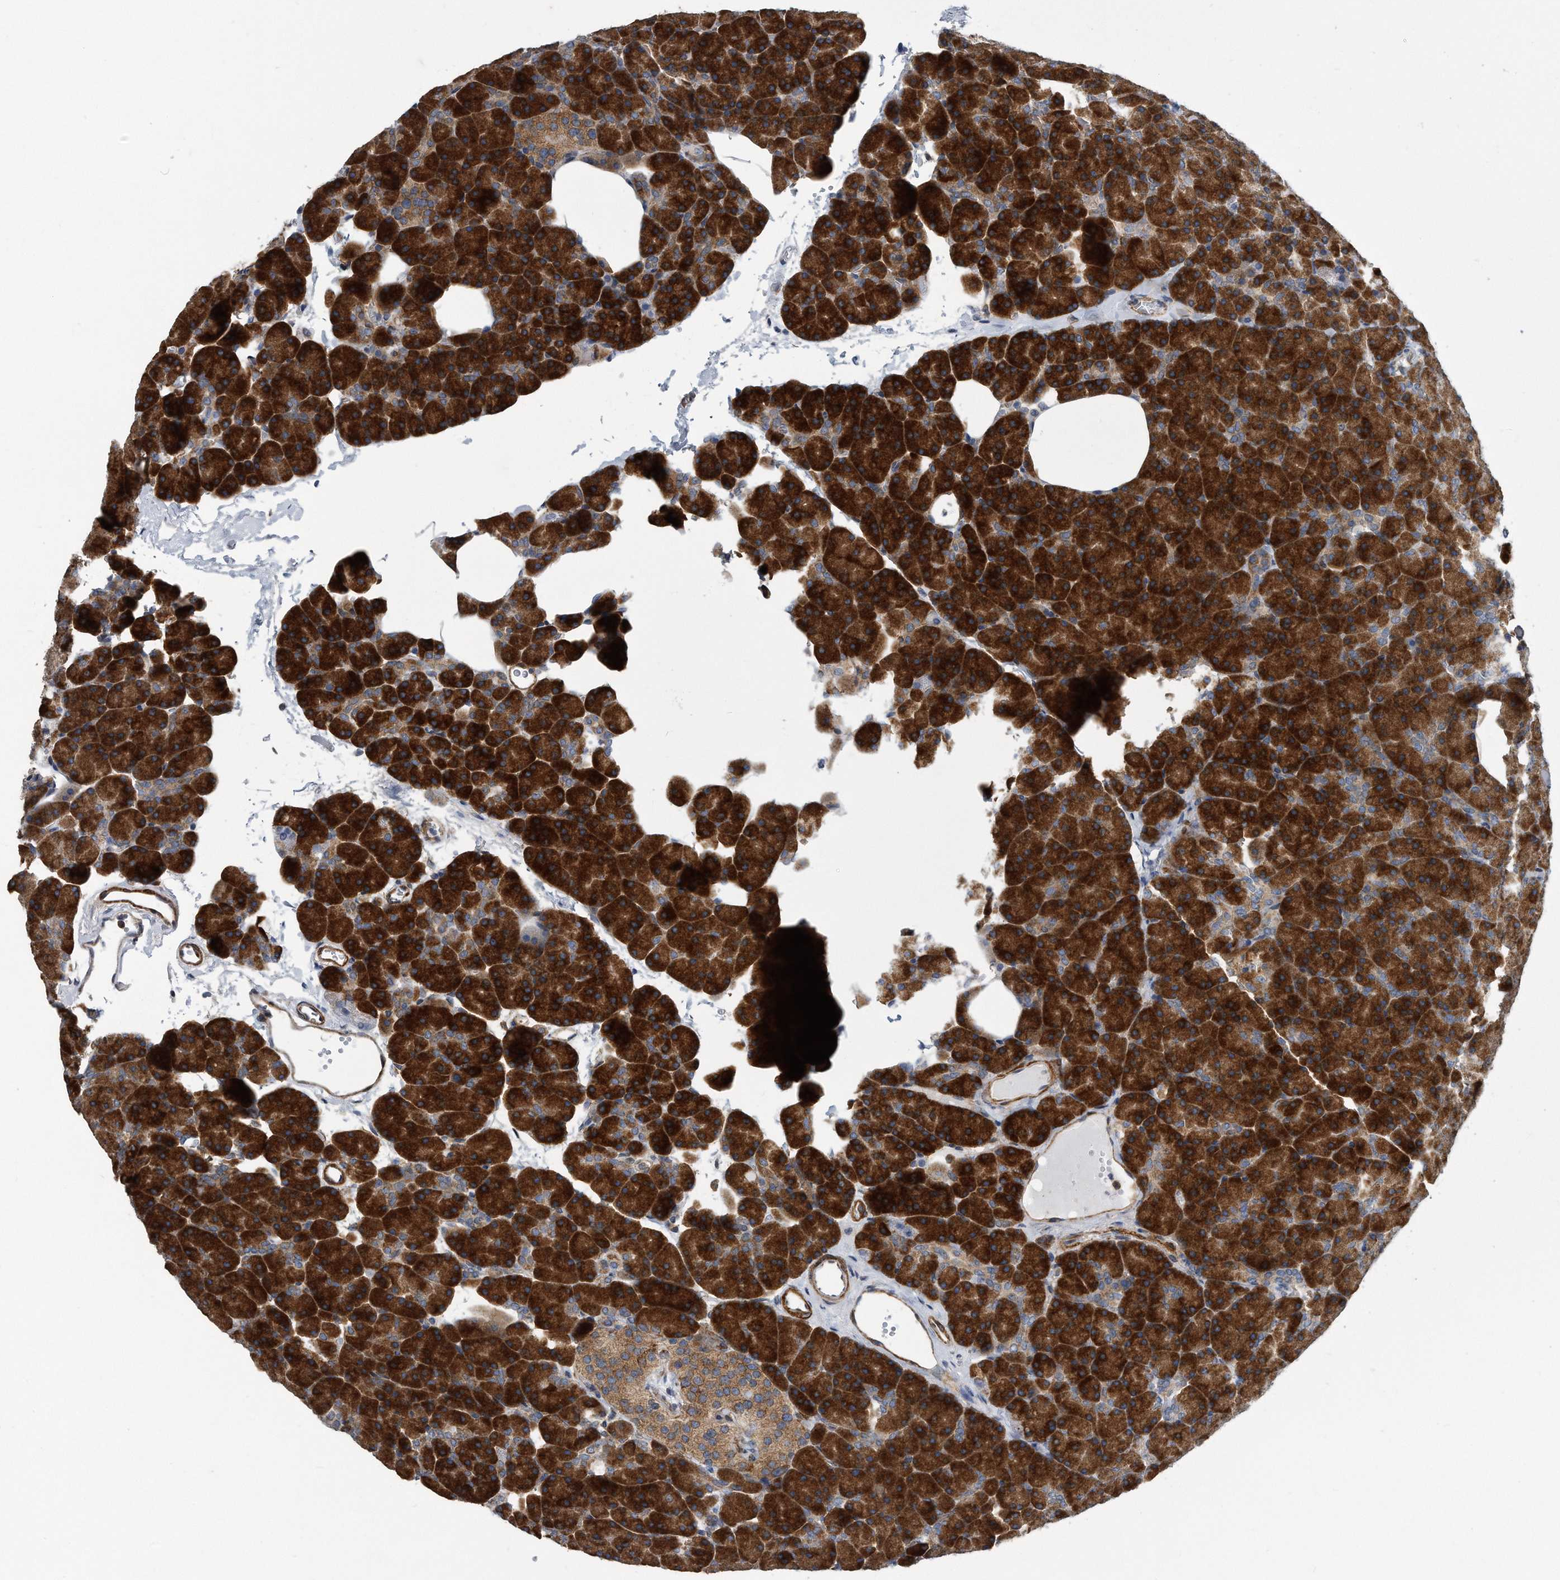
{"staining": {"intensity": "strong", "quantity": ">75%", "location": "cytoplasmic/membranous"}, "tissue": "pancreas", "cell_type": "Exocrine glandular cells", "image_type": "normal", "snomed": [{"axis": "morphology", "description": "Normal tissue, NOS"}, {"axis": "morphology", "description": "Carcinoid, malignant, NOS"}, {"axis": "topography", "description": "Pancreas"}], "caption": "Immunohistochemistry (IHC) image of unremarkable pancreas: human pancreas stained using immunohistochemistry demonstrates high levels of strong protein expression localized specifically in the cytoplasmic/membranous of exocrine glandular cells, appearing as a cytoplasmic/membranous brown color.", "gene": "EIF2B4", "patient": {"sex": "female", "age": 35}}